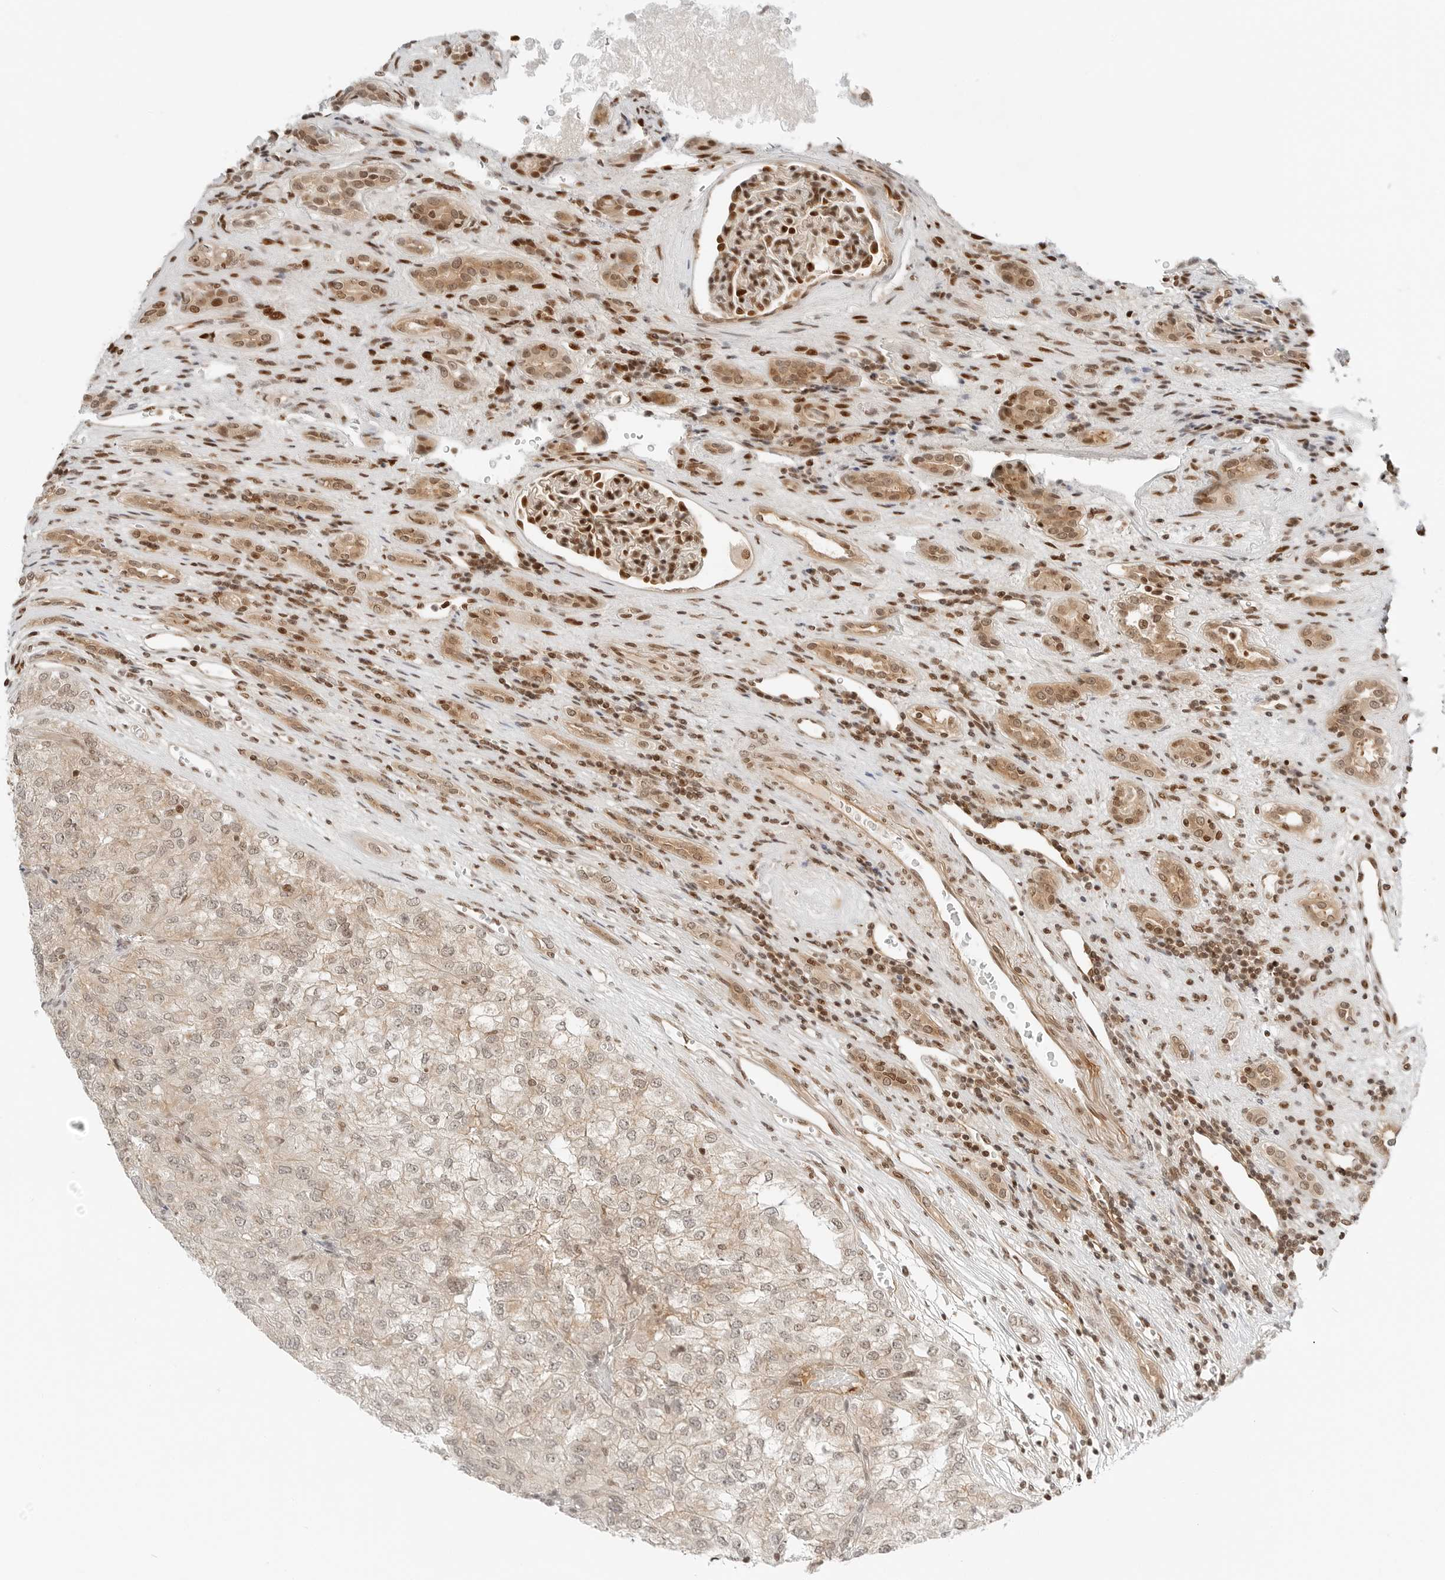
{"staining": {"intensity": "weak", "quantity": "<25%", "location": "cytoplasmic/membranous,nuclear"}, "tissue": "renal cancer", "cell_type": "Tumor cells", "image_type": "cancer", "snomed": [{"axis": "morphology", "description": "Adenocarcinoma, NOS"}, {"axis": "topography", "description": "Kidney"}], "caption": "A histopathology image of renal adenocarcinoma stained for a protein displays no brown staining in tumor cells.", "gene": "CRTC2", "patient": {"sex": "female", "age": 54}}